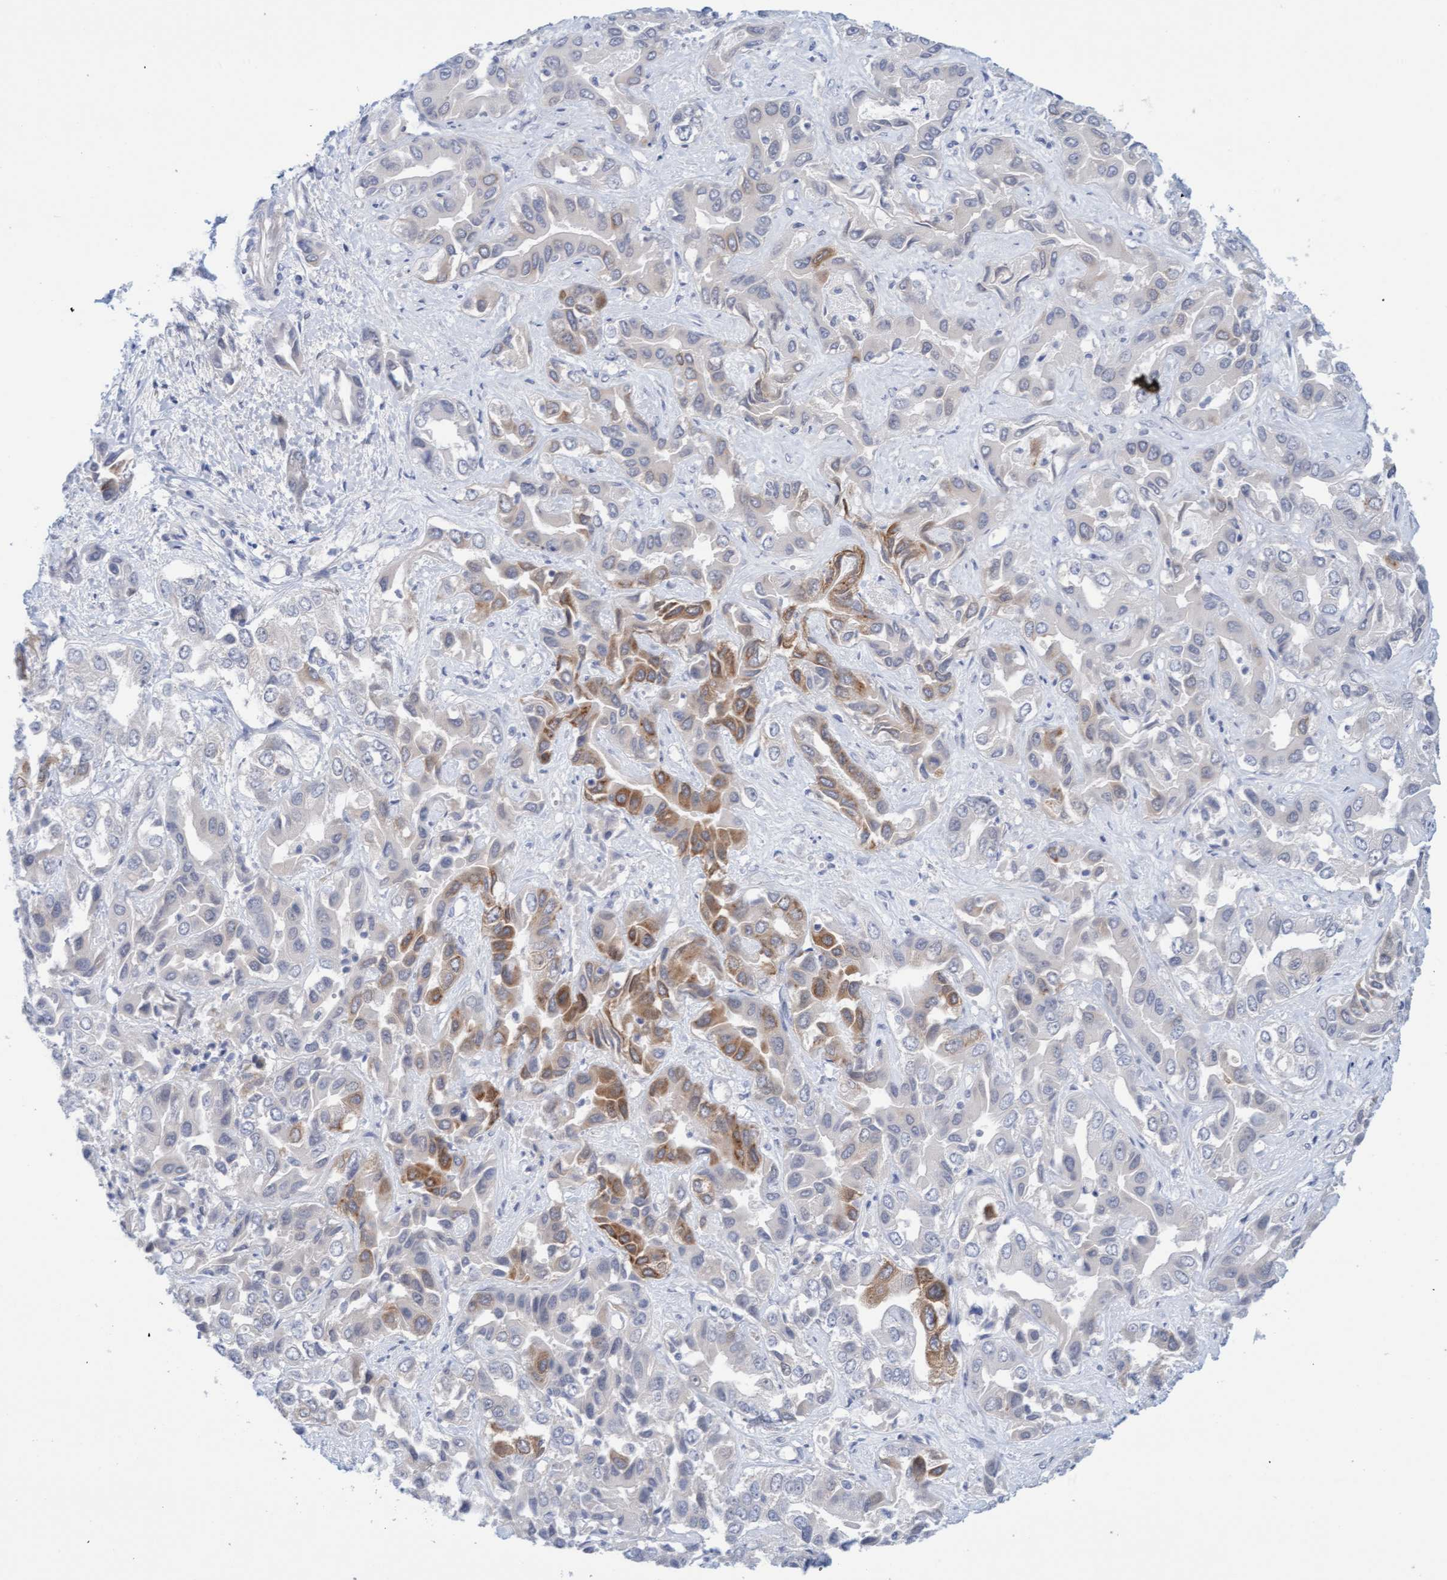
{"staining": {"intensity": "moderate", "quantity": "<25%", "location": "cytoplasmic/membranous"}, "tissue": "liver cancer", "cell_type": "Tumor cells", "image_type": "cancer", "snomed": [{"axis": "morphology", "description": "Cholangiocarcinoma"}, {"axis": "topography", "description": "Liver"}], "caption": "A brown stain highlights moderate cytoplasmic/membranous expression of a protein in human cholangiocarcinoma (liver) tumor cells.", "gene": "AMZ2", "patient": {"sex": "female", "age": 52}}